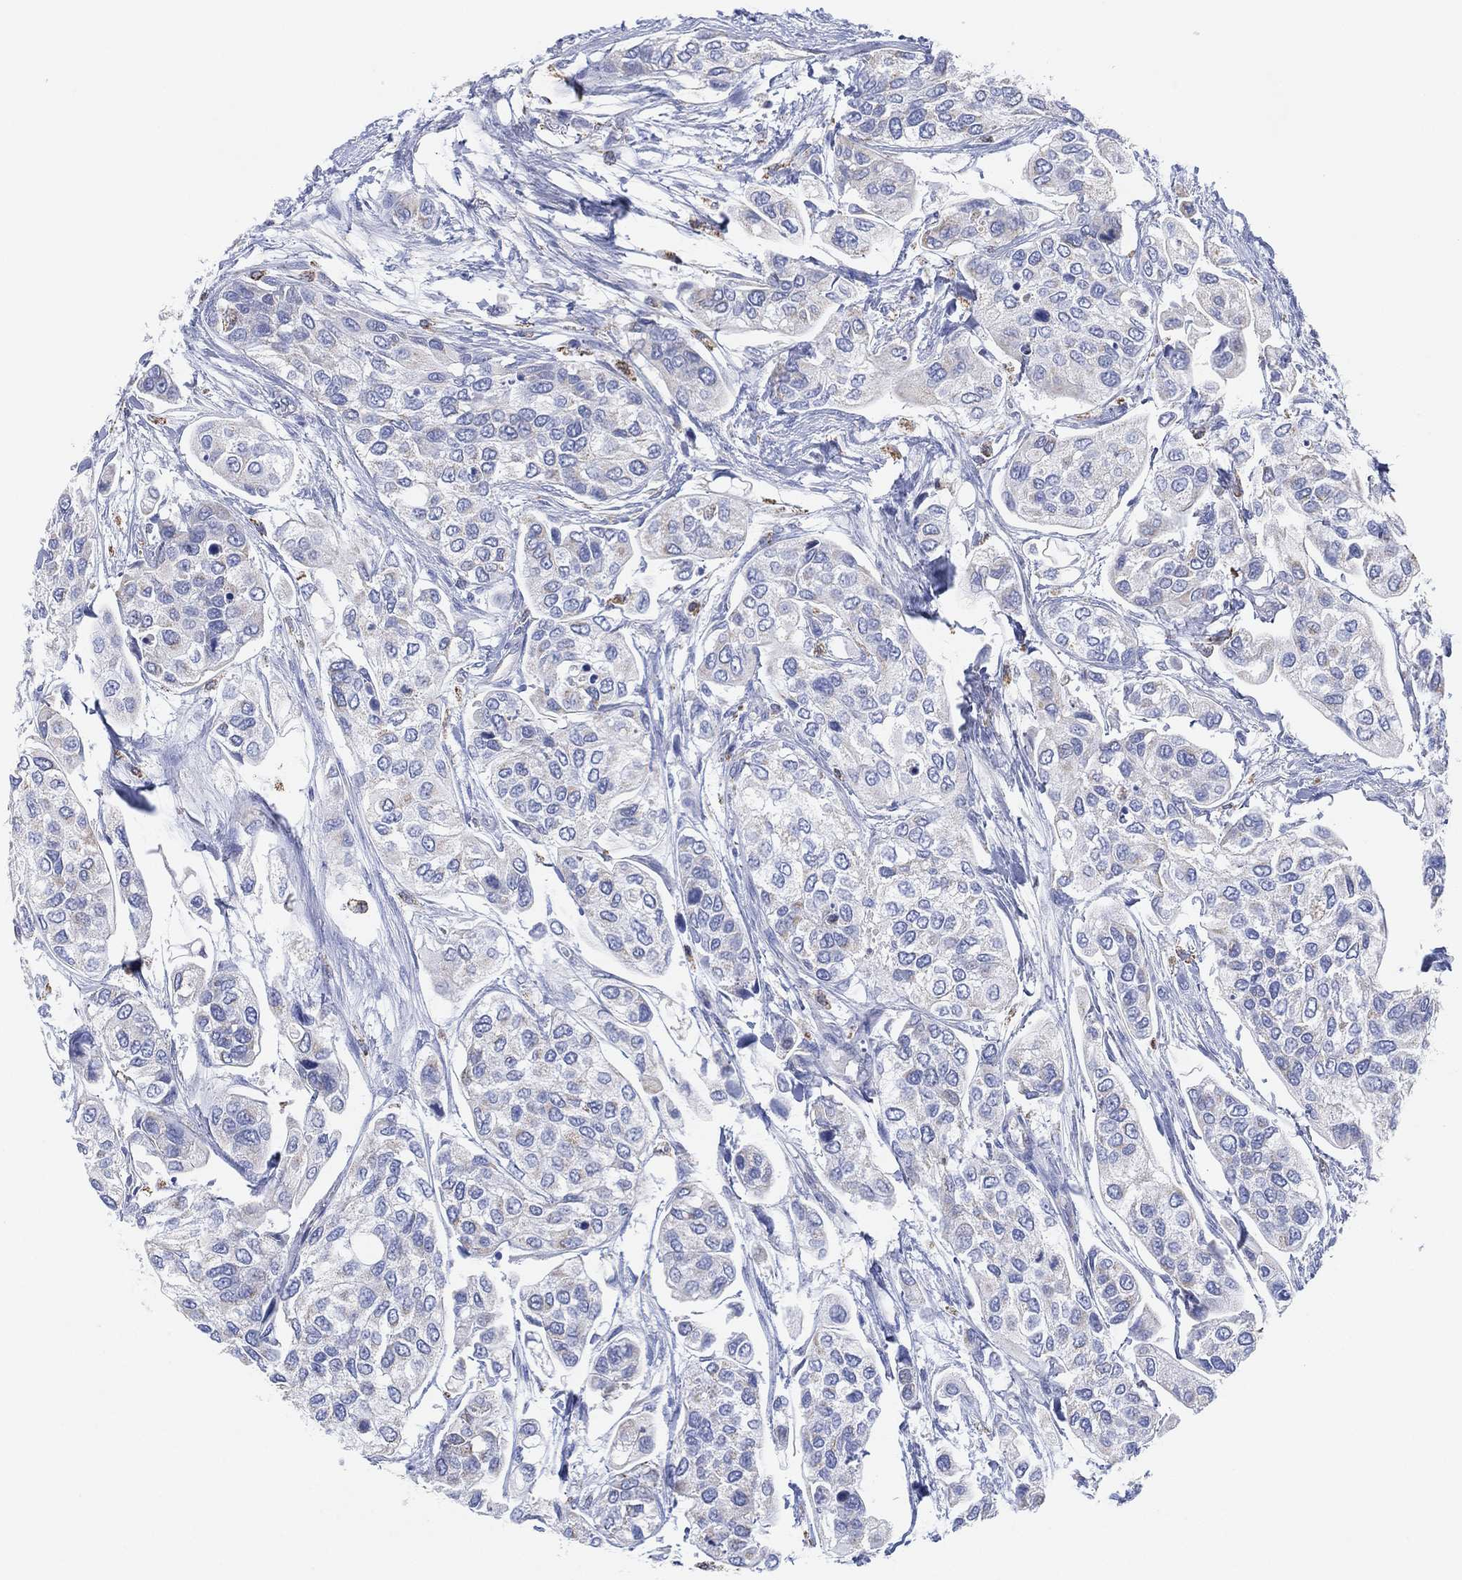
{"staining": {"intensity": "negative", "quantity": "none", "location": "none"}, "tissue": "urothelial cancer", "cell_type": "Tumor cells", "image_type": "cancer", "snomed": [{"axis": "morphology", "description": "Urothelial carcinoma, High grade"}, {"axis": "topography", "description": "Urinary bladder"}], "caption": "Immunohistochemistry image of human urothelial carcinoma (high-grade) stained for a protein (brown), which shows no positivity in tumor cells.", "gene": "CFTR", "patient": {"sex": "male", "age": 77}}